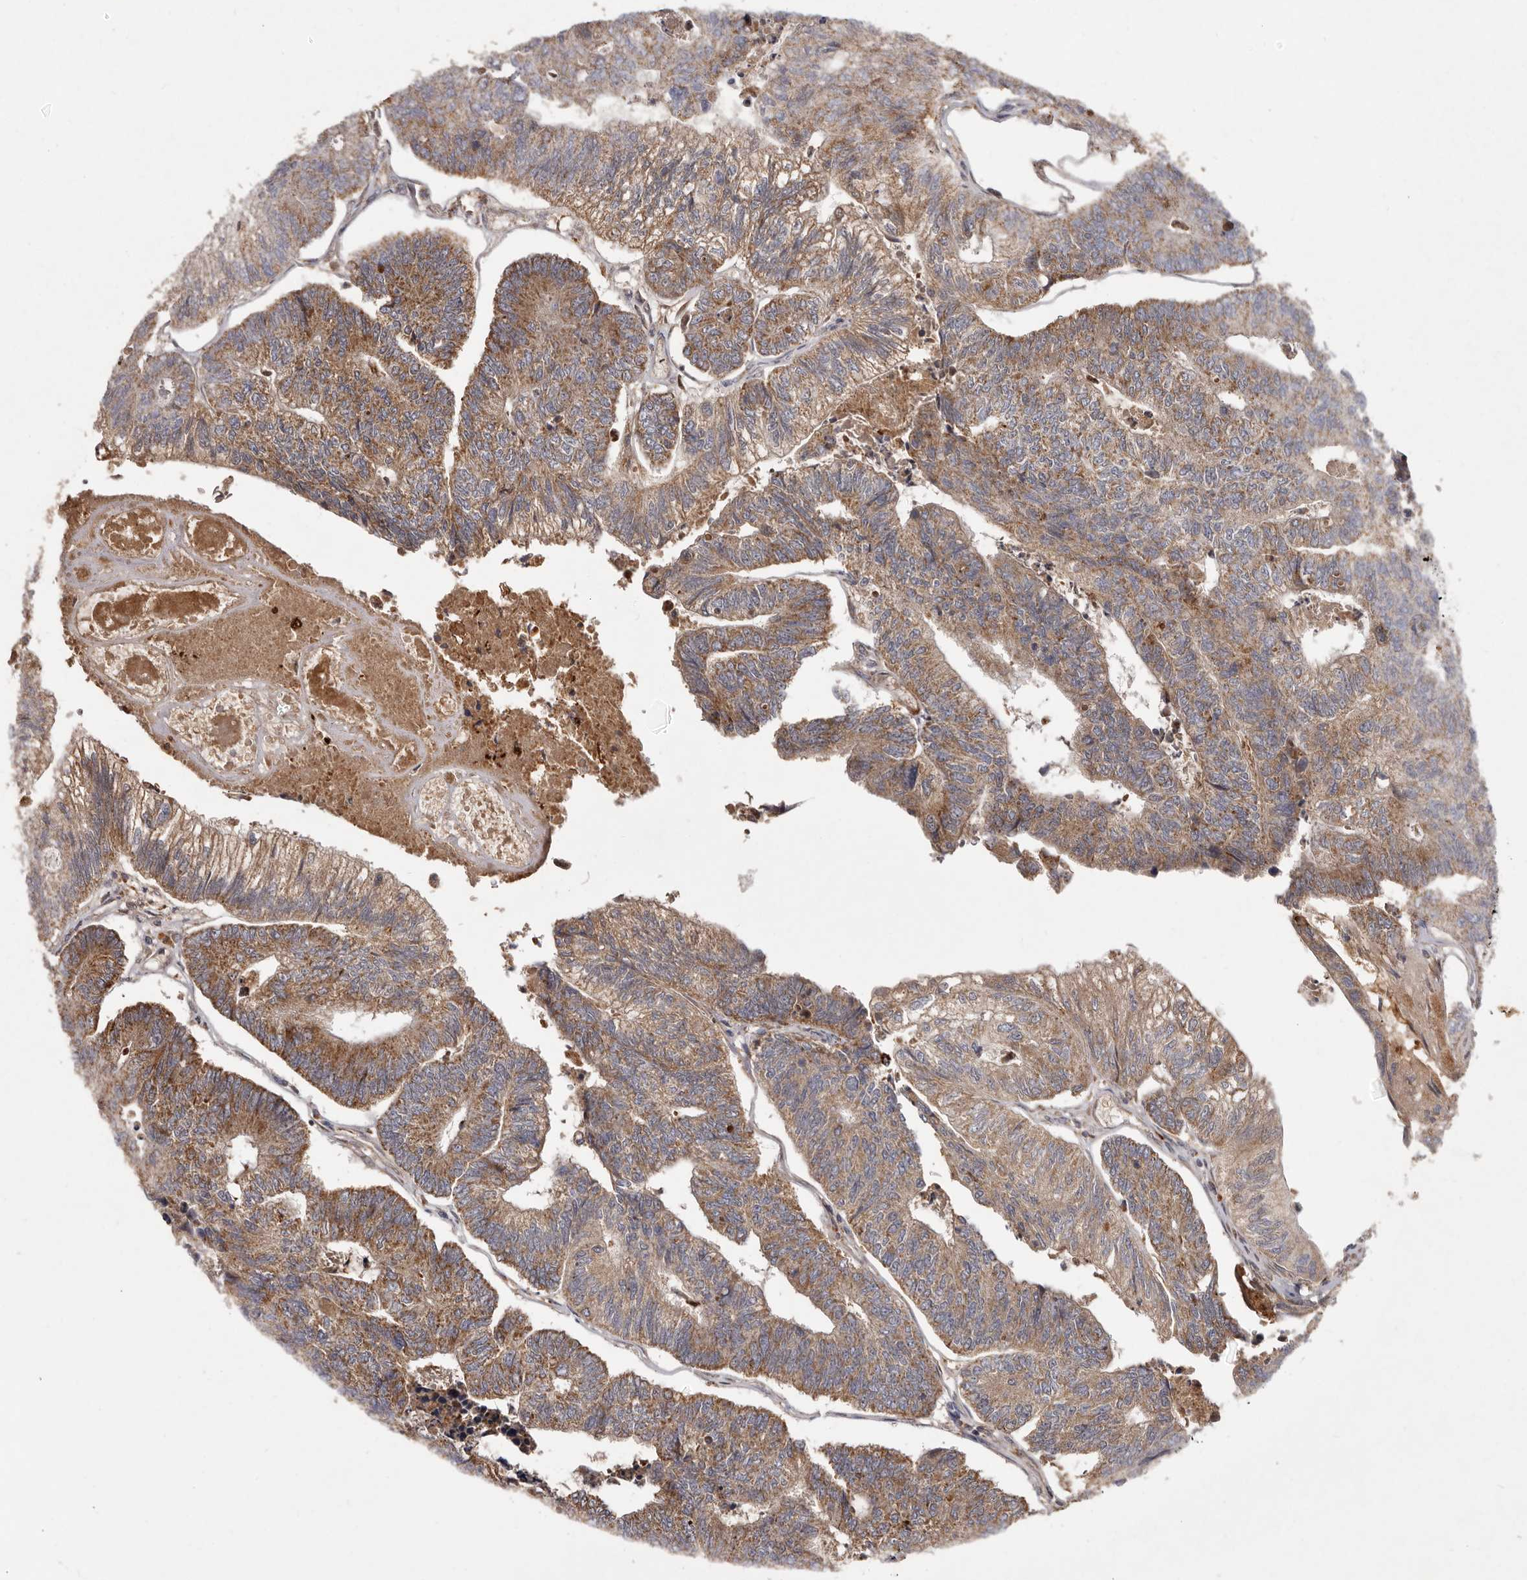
{"staining": {"intensity": "moderate", "quantity": ">75%", "location": "cytoplasmic/membranous"}, "tissue": "colorectal cancer", "cell_type": "Tumor cells", "image_type": "cancer", "snomed": [{"axis": "morphology", "description": "Adenocarcinoma, NOS"}, {"axis": "topography", "description": "Colon"}], "caption": "This is an image of IHC staining of colorectal cancer, which shows moderate expression in the cytoplasmic/membranous of tumor cells.", "gene": "GOT1L1", "patient": {"sex": "female", "age": 67}}